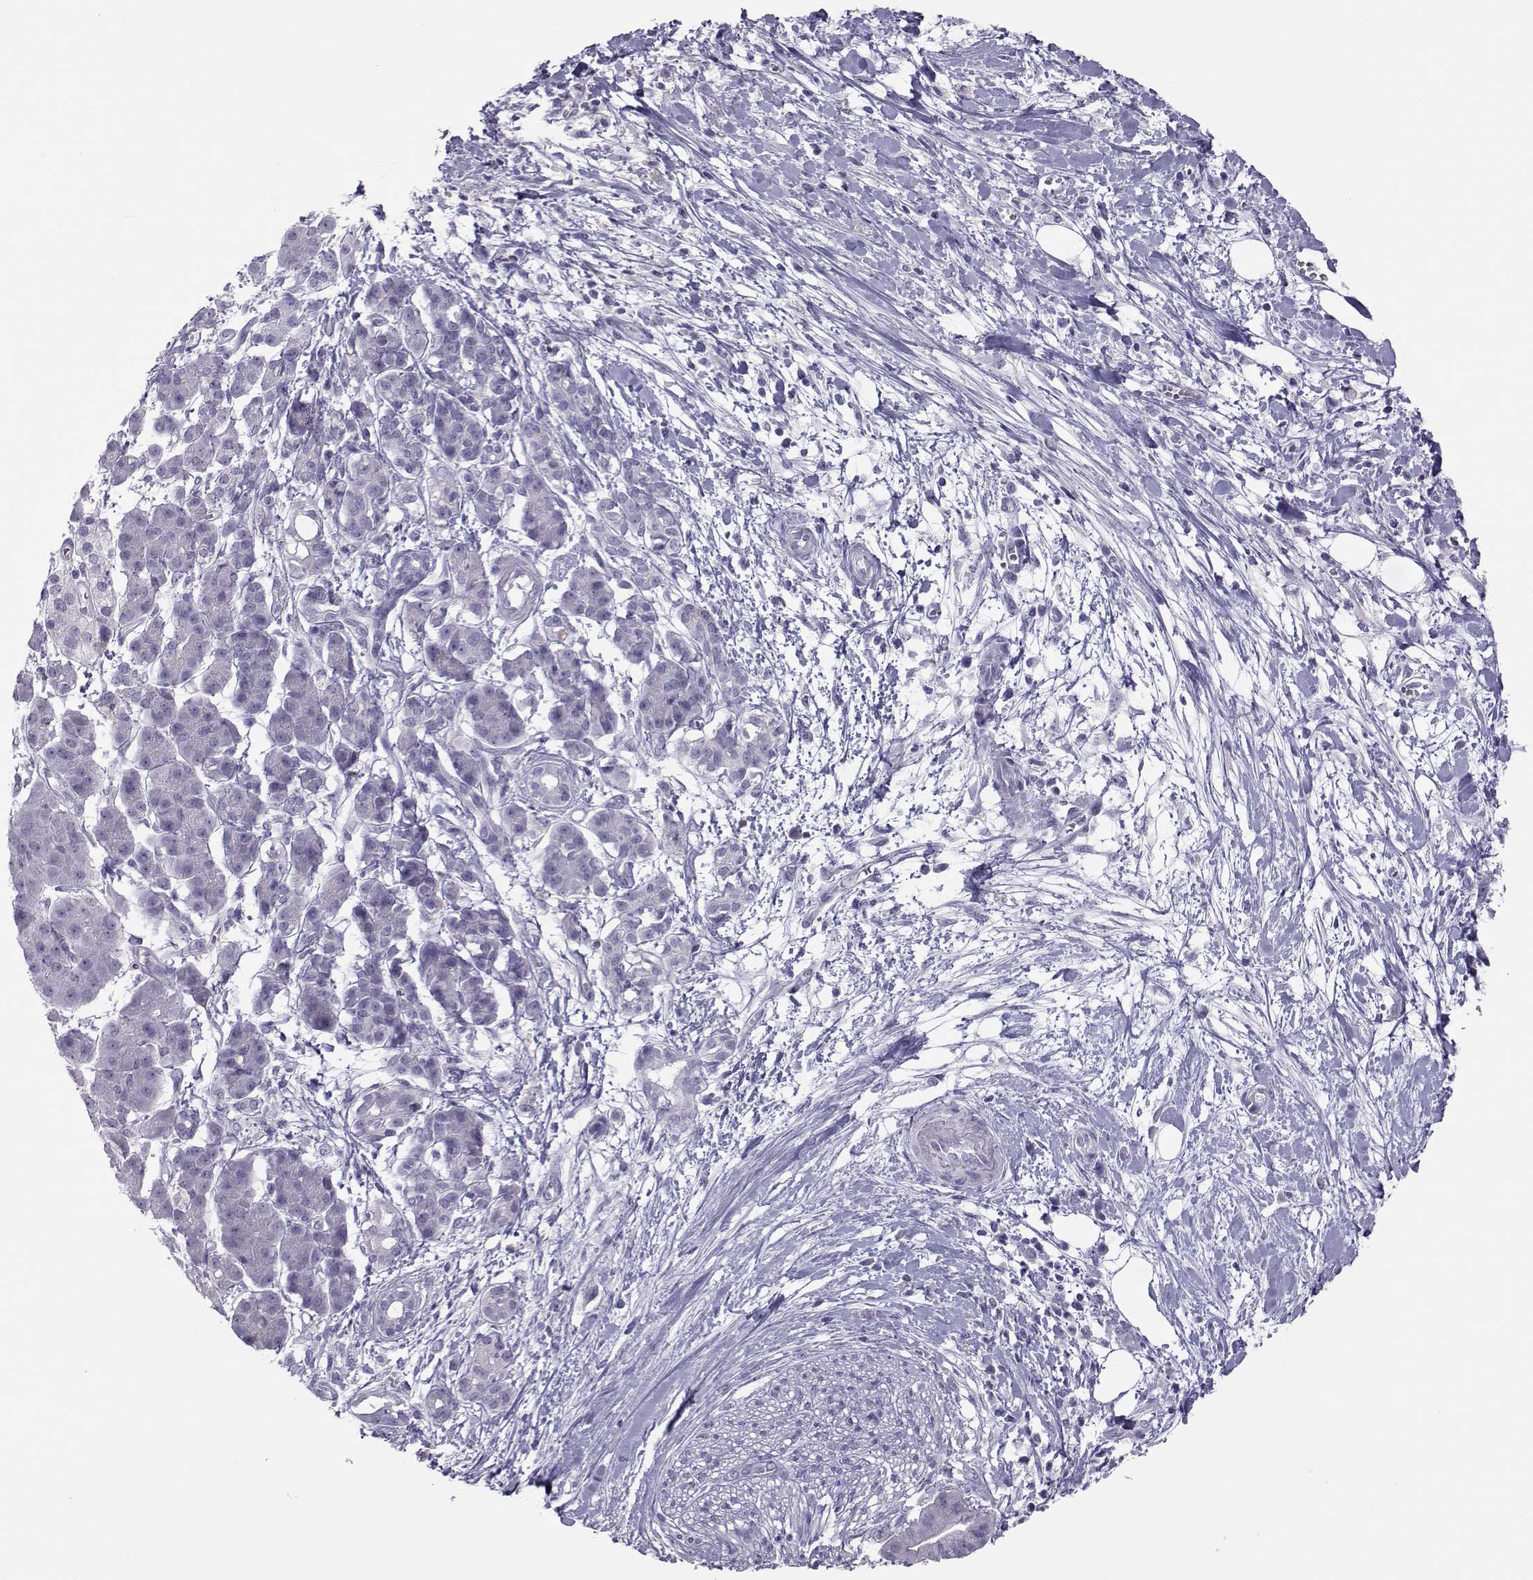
{"staining": {"intensity": "negative", "quantity": "none", "location": "none"}, "tissue": "pancreatic cancer", "cell_type": "Tumor cells", "image_type": "cancer", "snomed": [{"axis": "morphology", "description": "Normal tissue, NOS"}, {"axis": "morphology", "description": "Adenocarcinoma, NOS"}, {"axis": "topography", "description": "Lymph node"}, {"axis": "topography", "description": "Pancreas"}], "caption": "DAB (3,3'-diaminobenzidine) immunohistochemical staining of pancreatic cancer displays no significant positivity in tumor cells.", "gene": "TRPM7", "patient": {"sex": "female", "age": 58}}